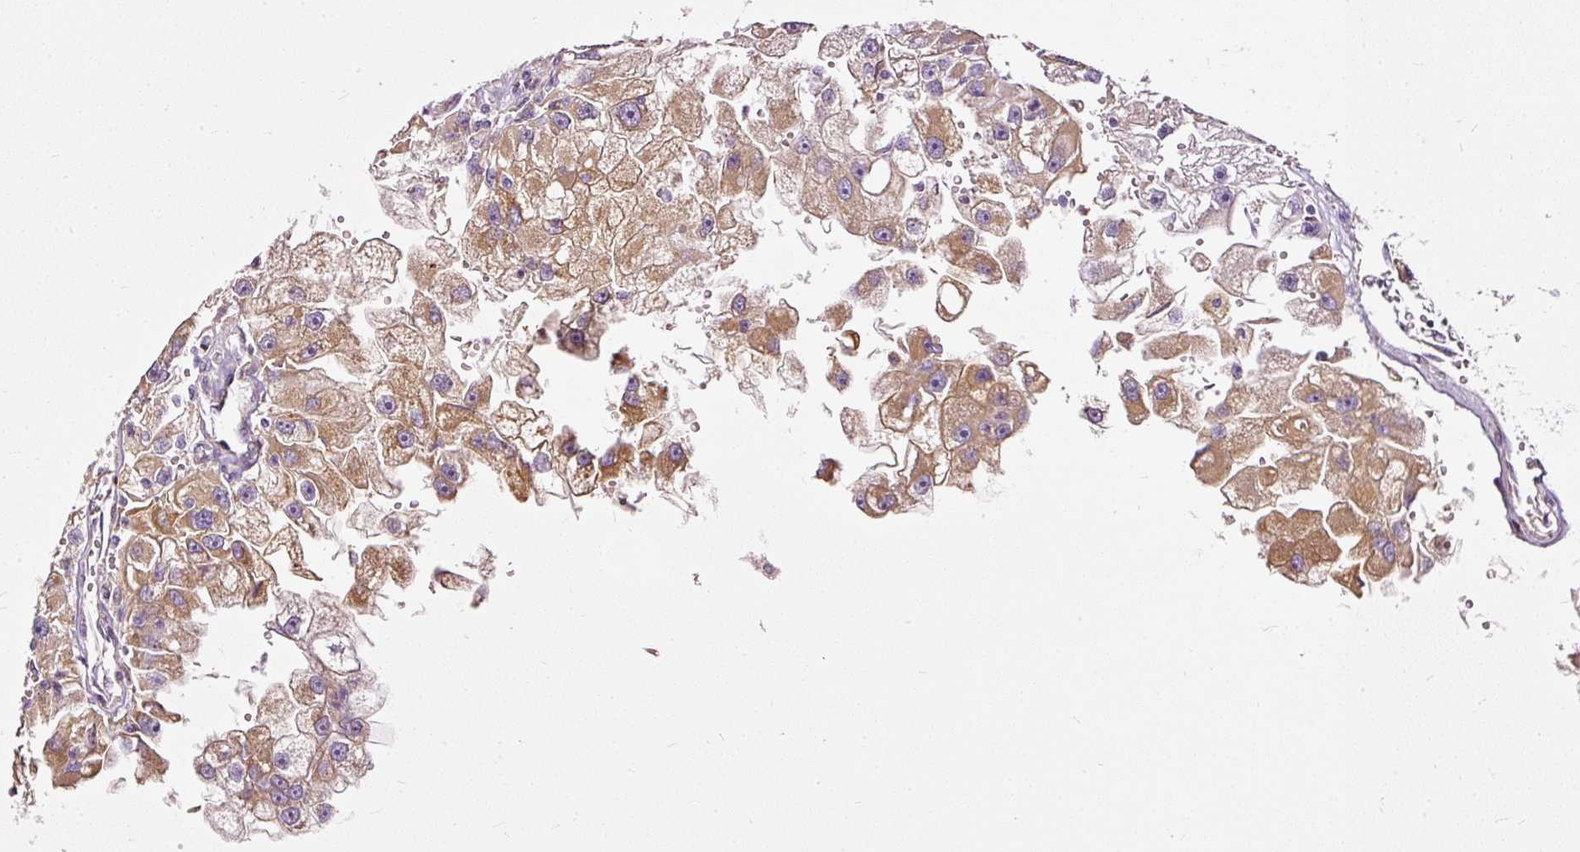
{"staining": {"intensity": "moderate", "quantity": "25%-75%", "location": "cytoplasmic/membranous"}, "tissue": "renal cancer", "cell_type": "Tumor cells", "image_type": "cancer", "snomed": [{"axis": "morphology", "description": "Adenocarcinoma, NOS"}, {"axis": "topography", "description": "Kidney"}], "caption": "Human adenocarcinoma (renal) stained with a protein marker reveals moderate staining in tumor cells.", "gene": "PAQR9", "patient": {"sex": "male", "age": 63}}